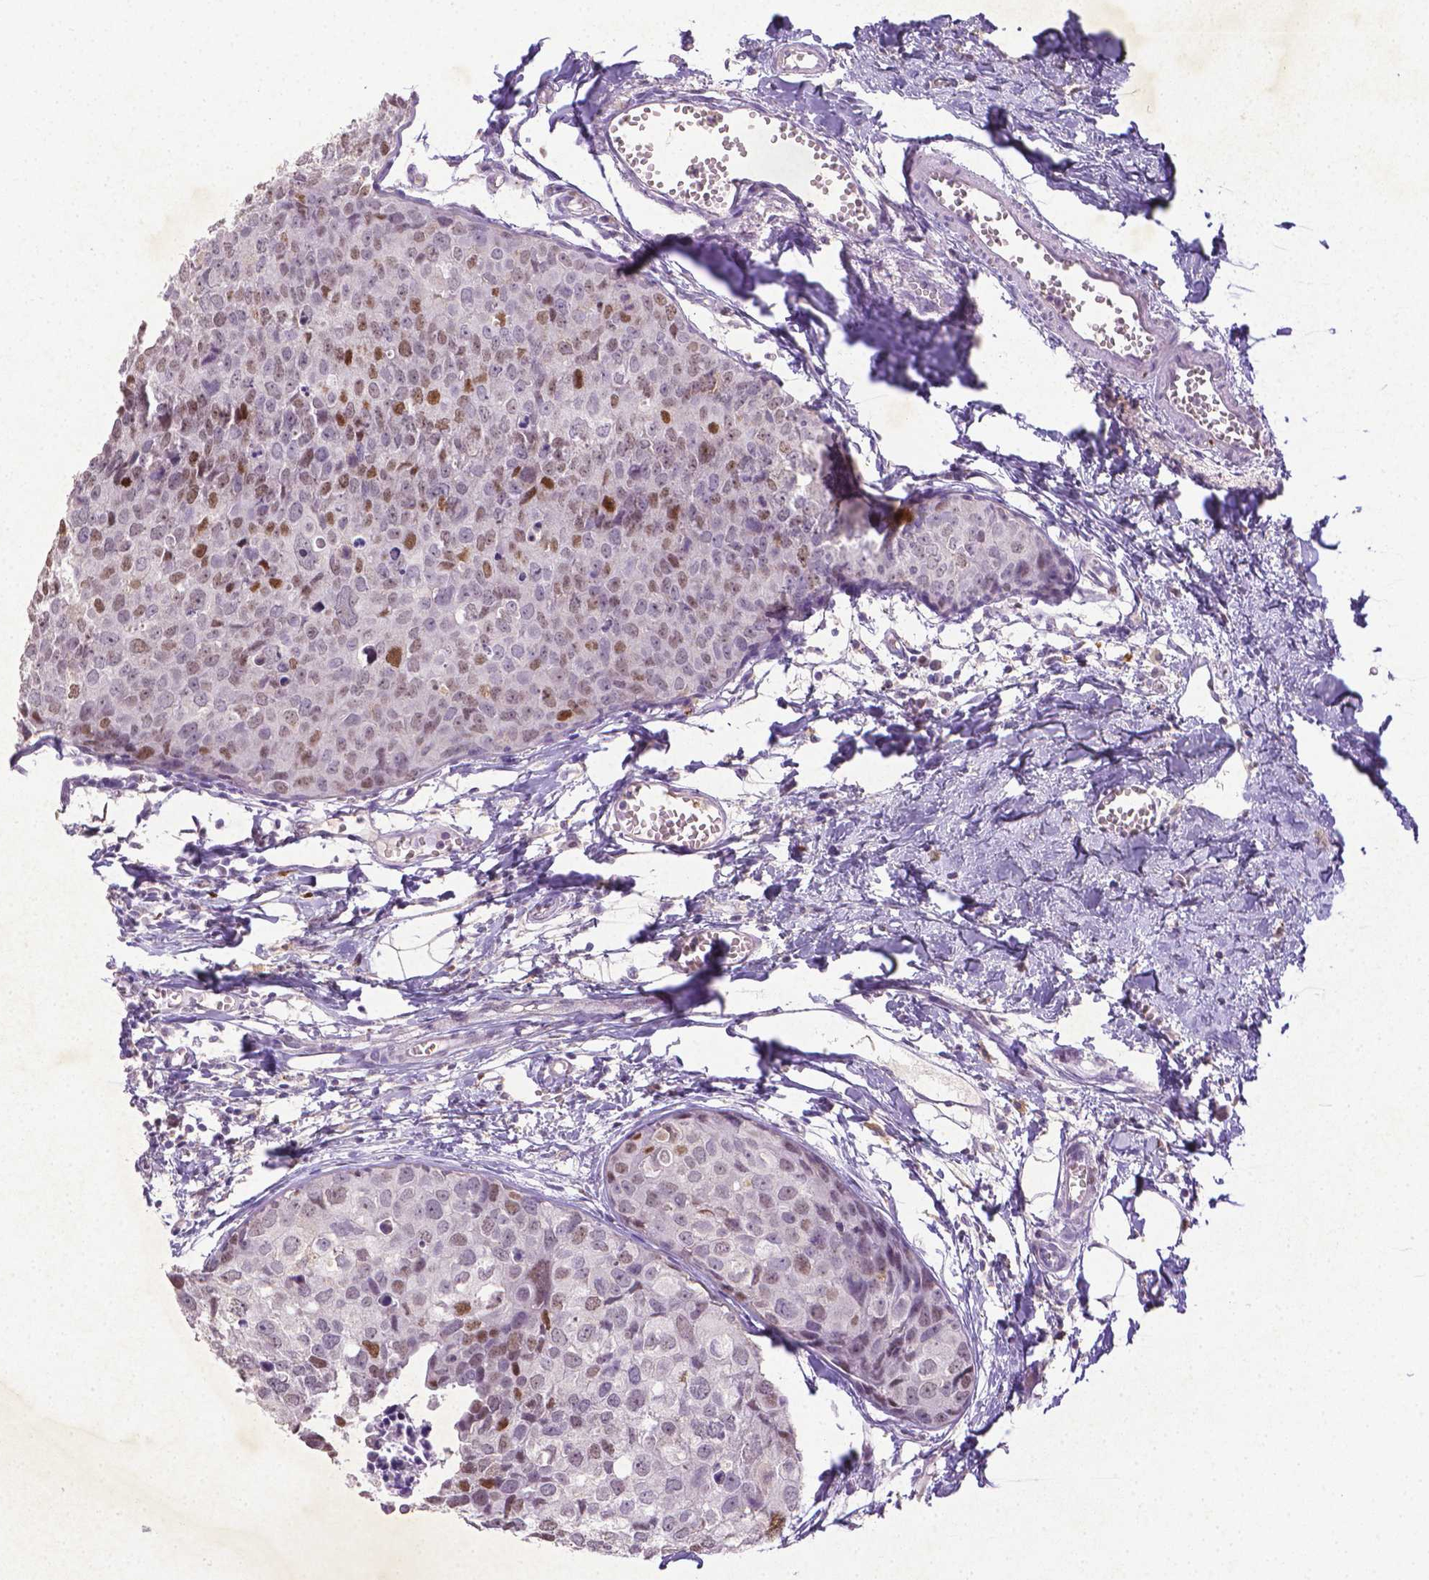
{"staining": {"intensity": "moderate", "quantity": "25%-75%", "location": "nuclear"}, "tissue": "breast cancer", "cell_type": "Tumor cells", "image_type": "cancer", "snomed": [{"axis": "morphology", "description": "Duct carcinoma"}, {"axis": "topography", "description": "Breast"}], "caption": "Immunohistochemistry (IHC) histopathology image of breast cancer stained for a protein (brown), which shows medium levels of moderate nuclear expression in about 25%-75% of tumor cells.", "gene": "CDKN1A", "patient": {"sex": "female", "age": 38}}